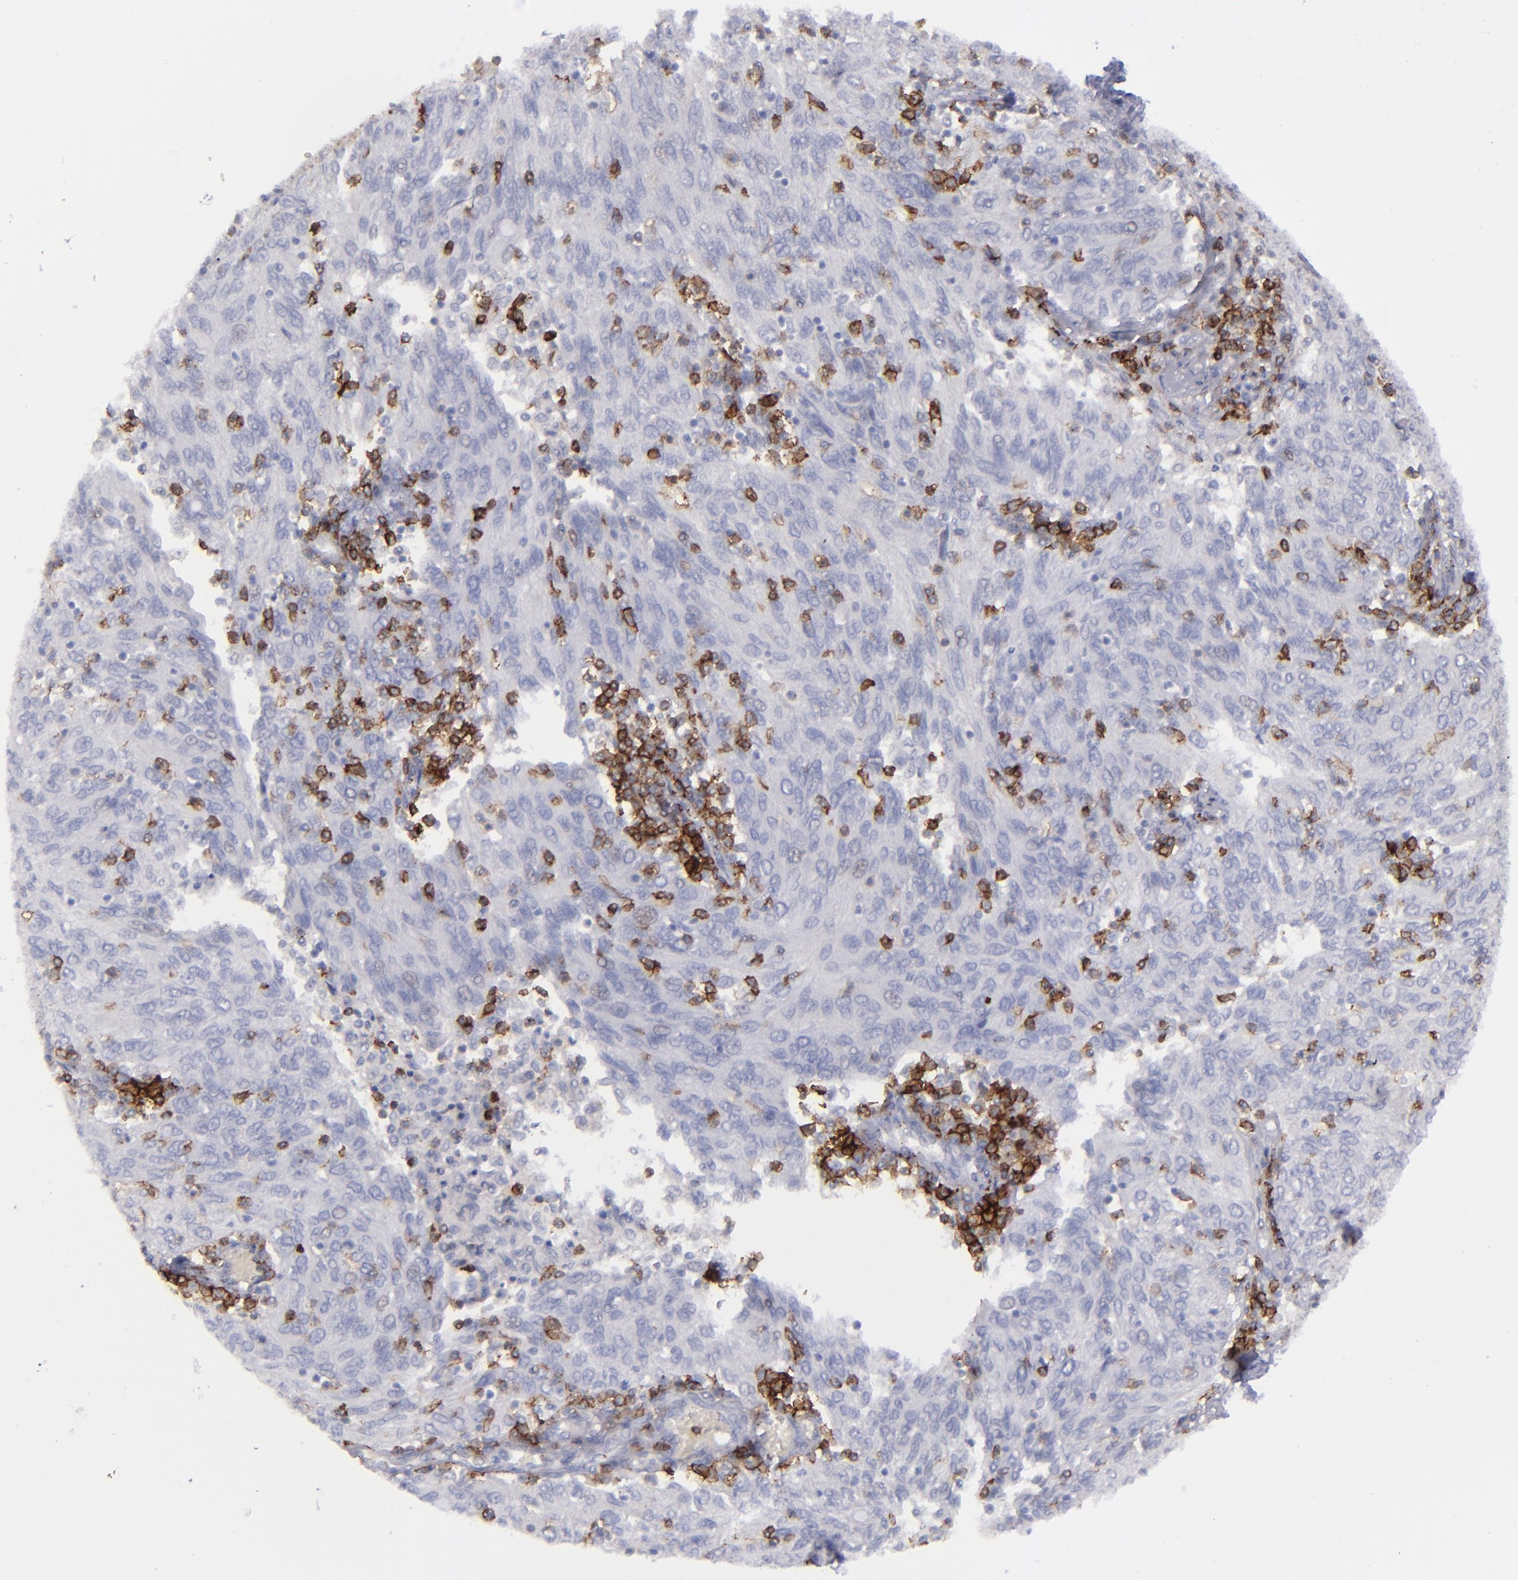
{"staining": {"intensity": "negative", "quantity": "none", "location": "none"}, "tissue": "ovarian cancer", "cell_type": "Tumor cells", "image_type": "cancer", "snomed": [{"axis": "morphology", "description": "Carcinoma, endometroid"}, {"axis": "topography", "description": "Ovary"}], "caption": "Immunohistochemistry (IHC) micrograph of neoplastic tissue: ovarian endometroid carcinoma stained with DAB (3,3'-diaminobenzidine) exhibits no significant protein positivity in tumor cells.", "gene": "CD27", "patient": {"sex": "female", "age": 50}}